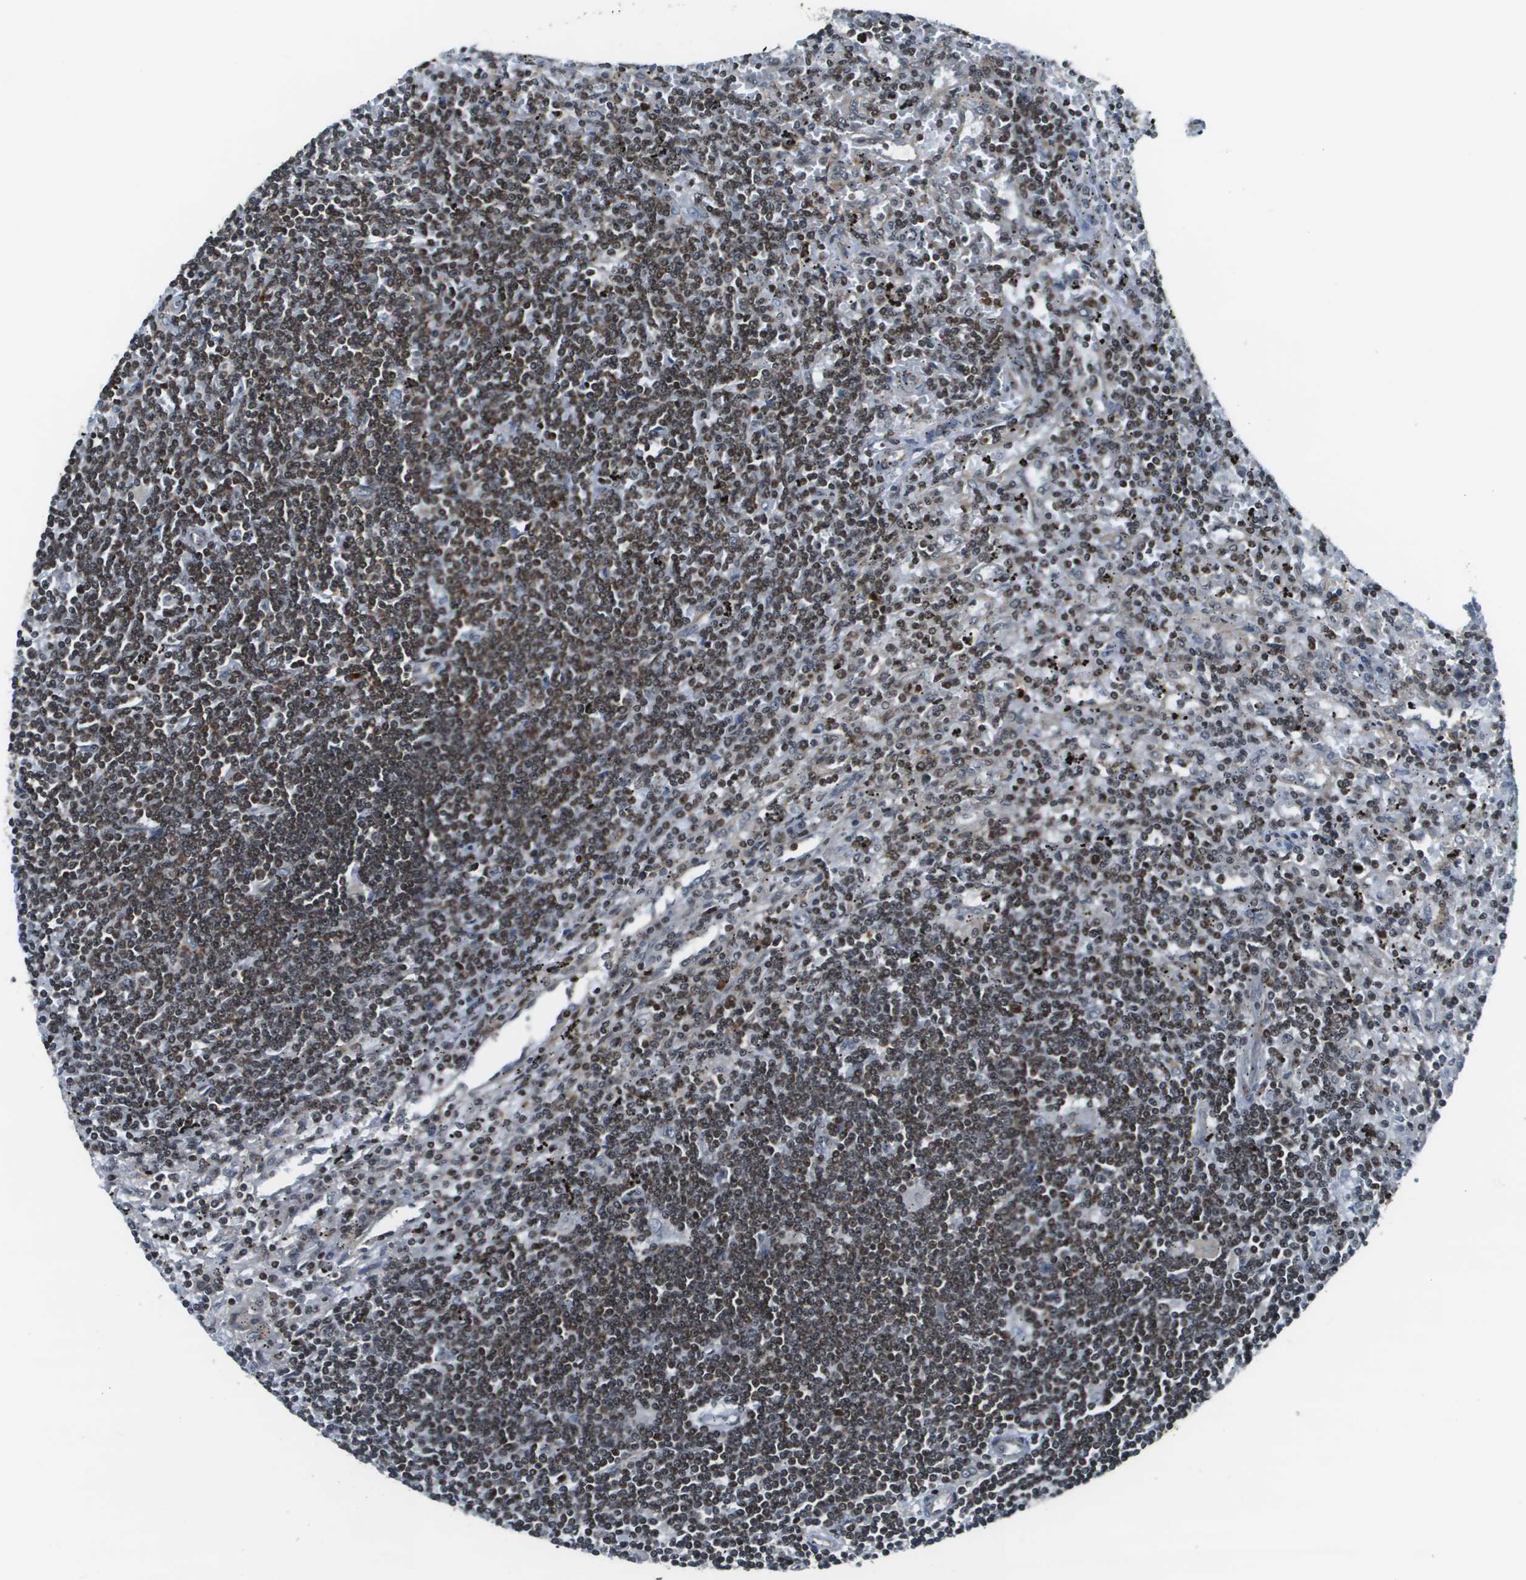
{"staining": {"intensity": "weak", "quantity": ">75%", "location": "nuclear"}, "tissue": "lymphoma", "cell_type": "Tumor cells", "image_type": "cancer", "snomed": [{"axis": "morphology", "description": "Malignant lymphoma, non-Hodgkin's type, Low grade"}, {"axis": "topography", "description": "Spleen"}], "caption": "Immunohistochemical staining of human low-grade malignant lymphoma, non-Hodgkin's type demonstrates weak nuclear protein positivity in approximately >75% of tumor cells.", "gene": "ESYT1", "patient": {"sex": "male", "age": 76}}